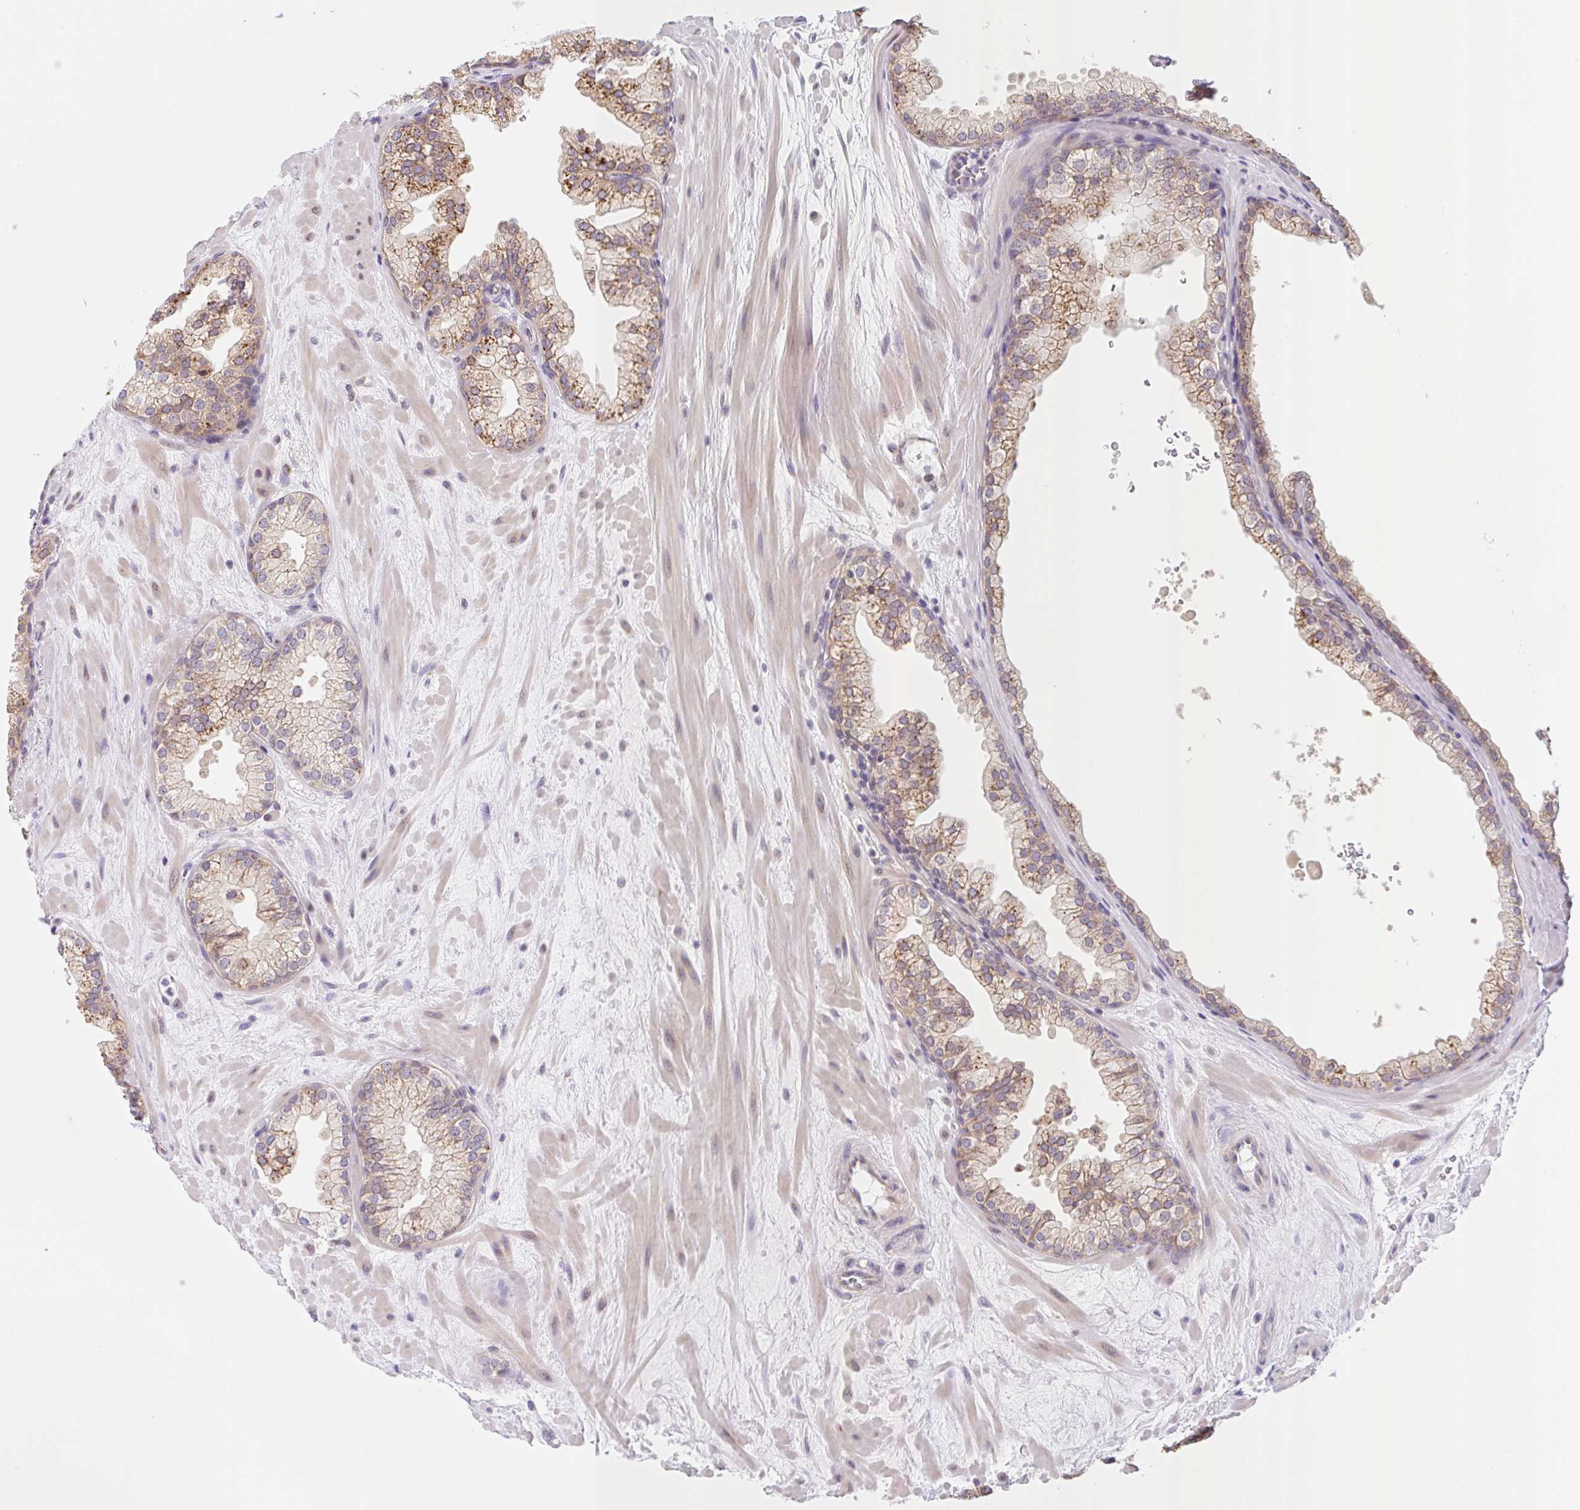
{"staining": {"intensity": "moderate", "quantity": ">75%", "location": "cytoplasmic/membranous"}, "tissue": "prostate", "cell_type": "Glandular cells", "image_type": "normal", "snomed": [{"axis": "morphology", "description": "Normal tissue, NOS"}, {"axis": "topography", "description": "Prostate"}, {"axis": "topography", "description": "Peripheral nerve tissue"}], "caption": "A high-resolution histopathology image shows immunohistochemistry (IHC) staining of unremarkable prostate, which exhibits moderate cytoplasmic/membranous staining in about >75% of glandular cells. (DAB (3,3'-diaminobenzidine) = brown stain, brightfield microscopy at high magnification).", "gene": "TBPL2", "patient": {"sex": "male", "age": 61}}